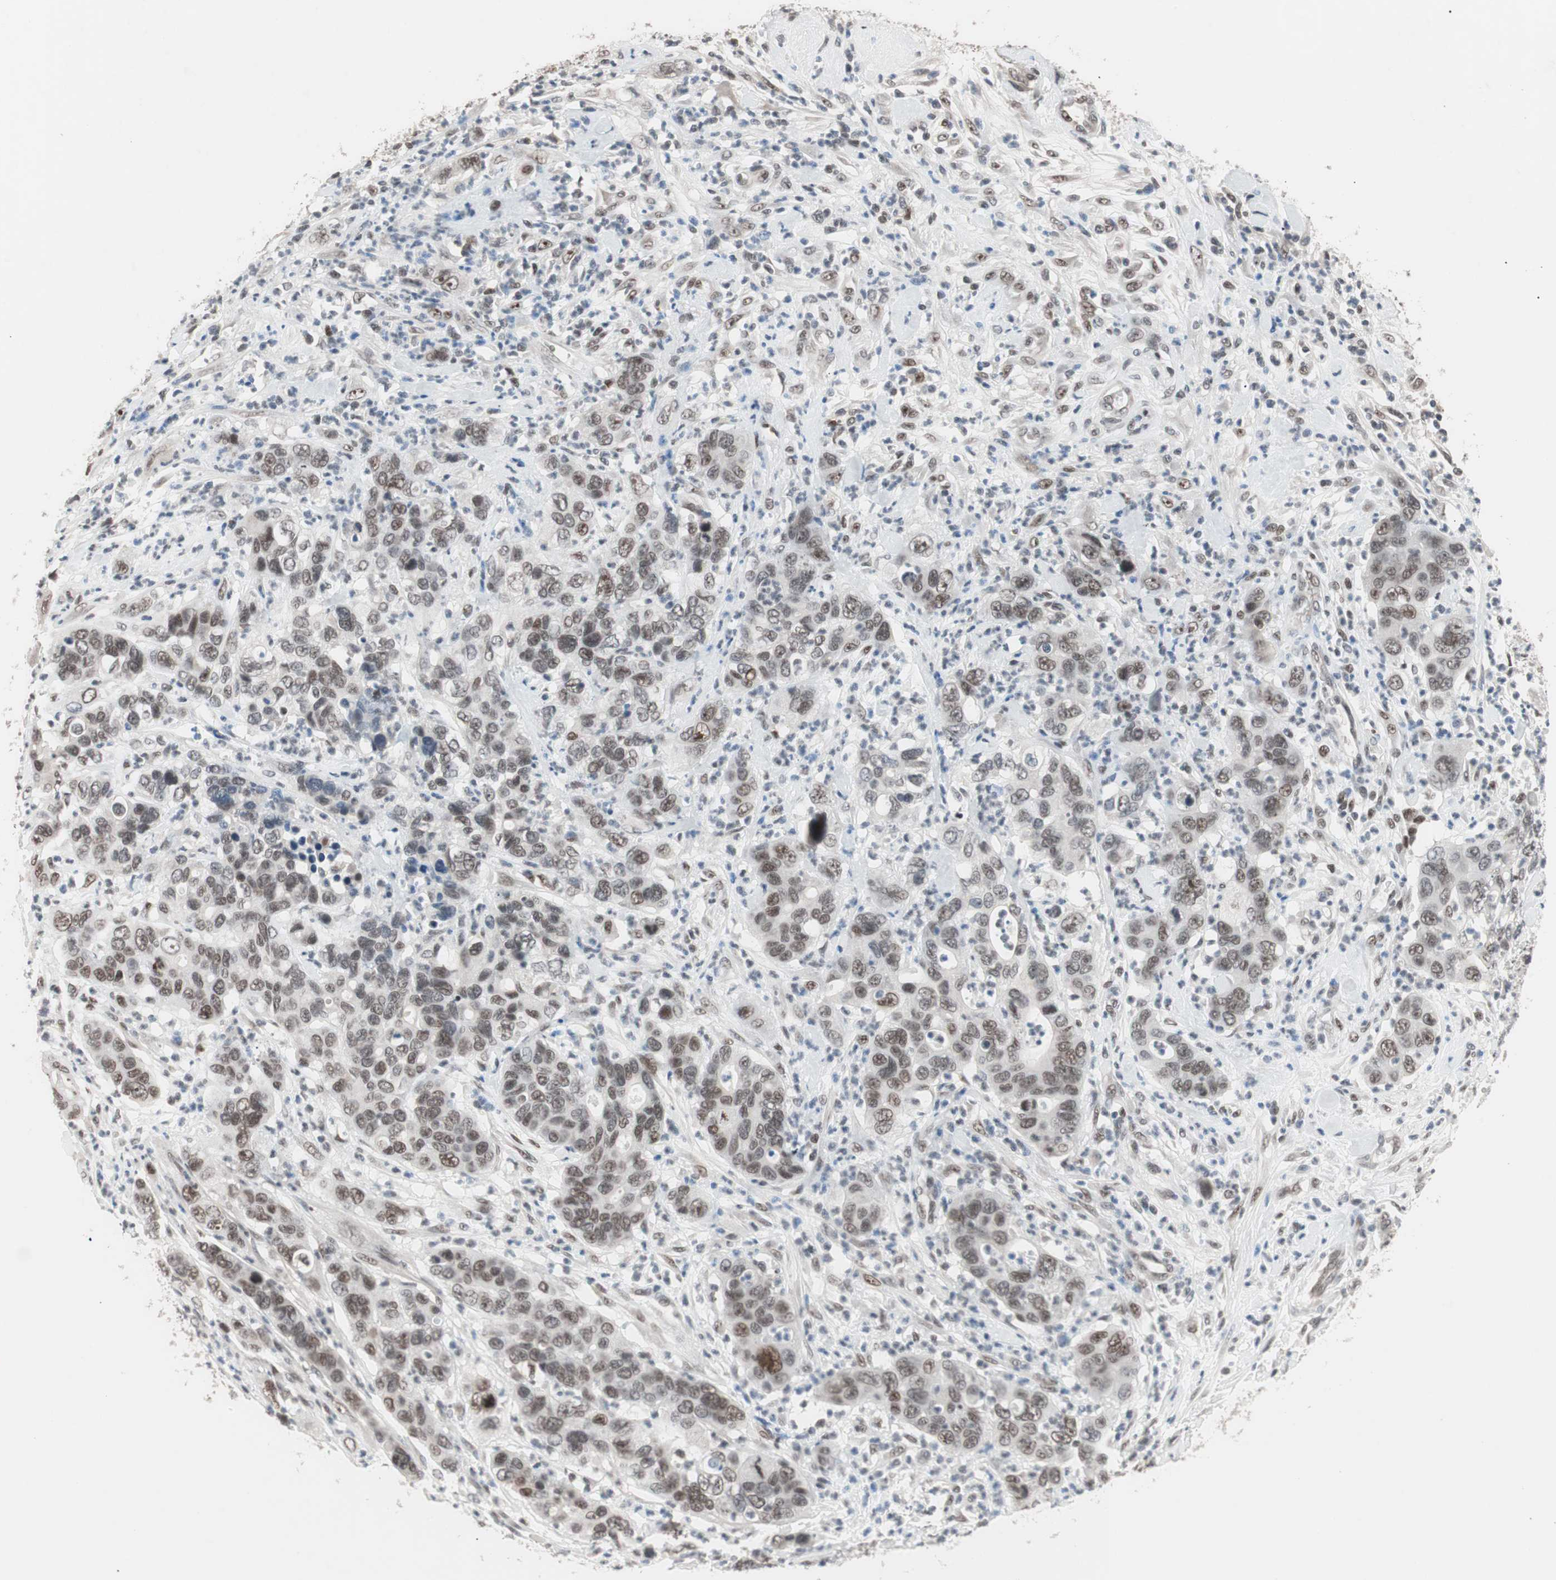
{"staining": {"intensity": "moderate", "quantity": ">75%", "location": "nuclear"}, "tissue": "pancreatic cancer", "cell_type": "Tumor cells", "image_type": "cancer", "snomed": [{"axis": "morphology", "description": "Adenocarcinoma, NOS"}, {"axis": "topography", "description": "Pancreas"}], "caption": "Protein analysis of pancreatic cancer tissue reveals moderate nuclear expression in approximately >75% of tumor cells.", "gene": "LIG3", "patient": {"sex": "female", "age": 71}}